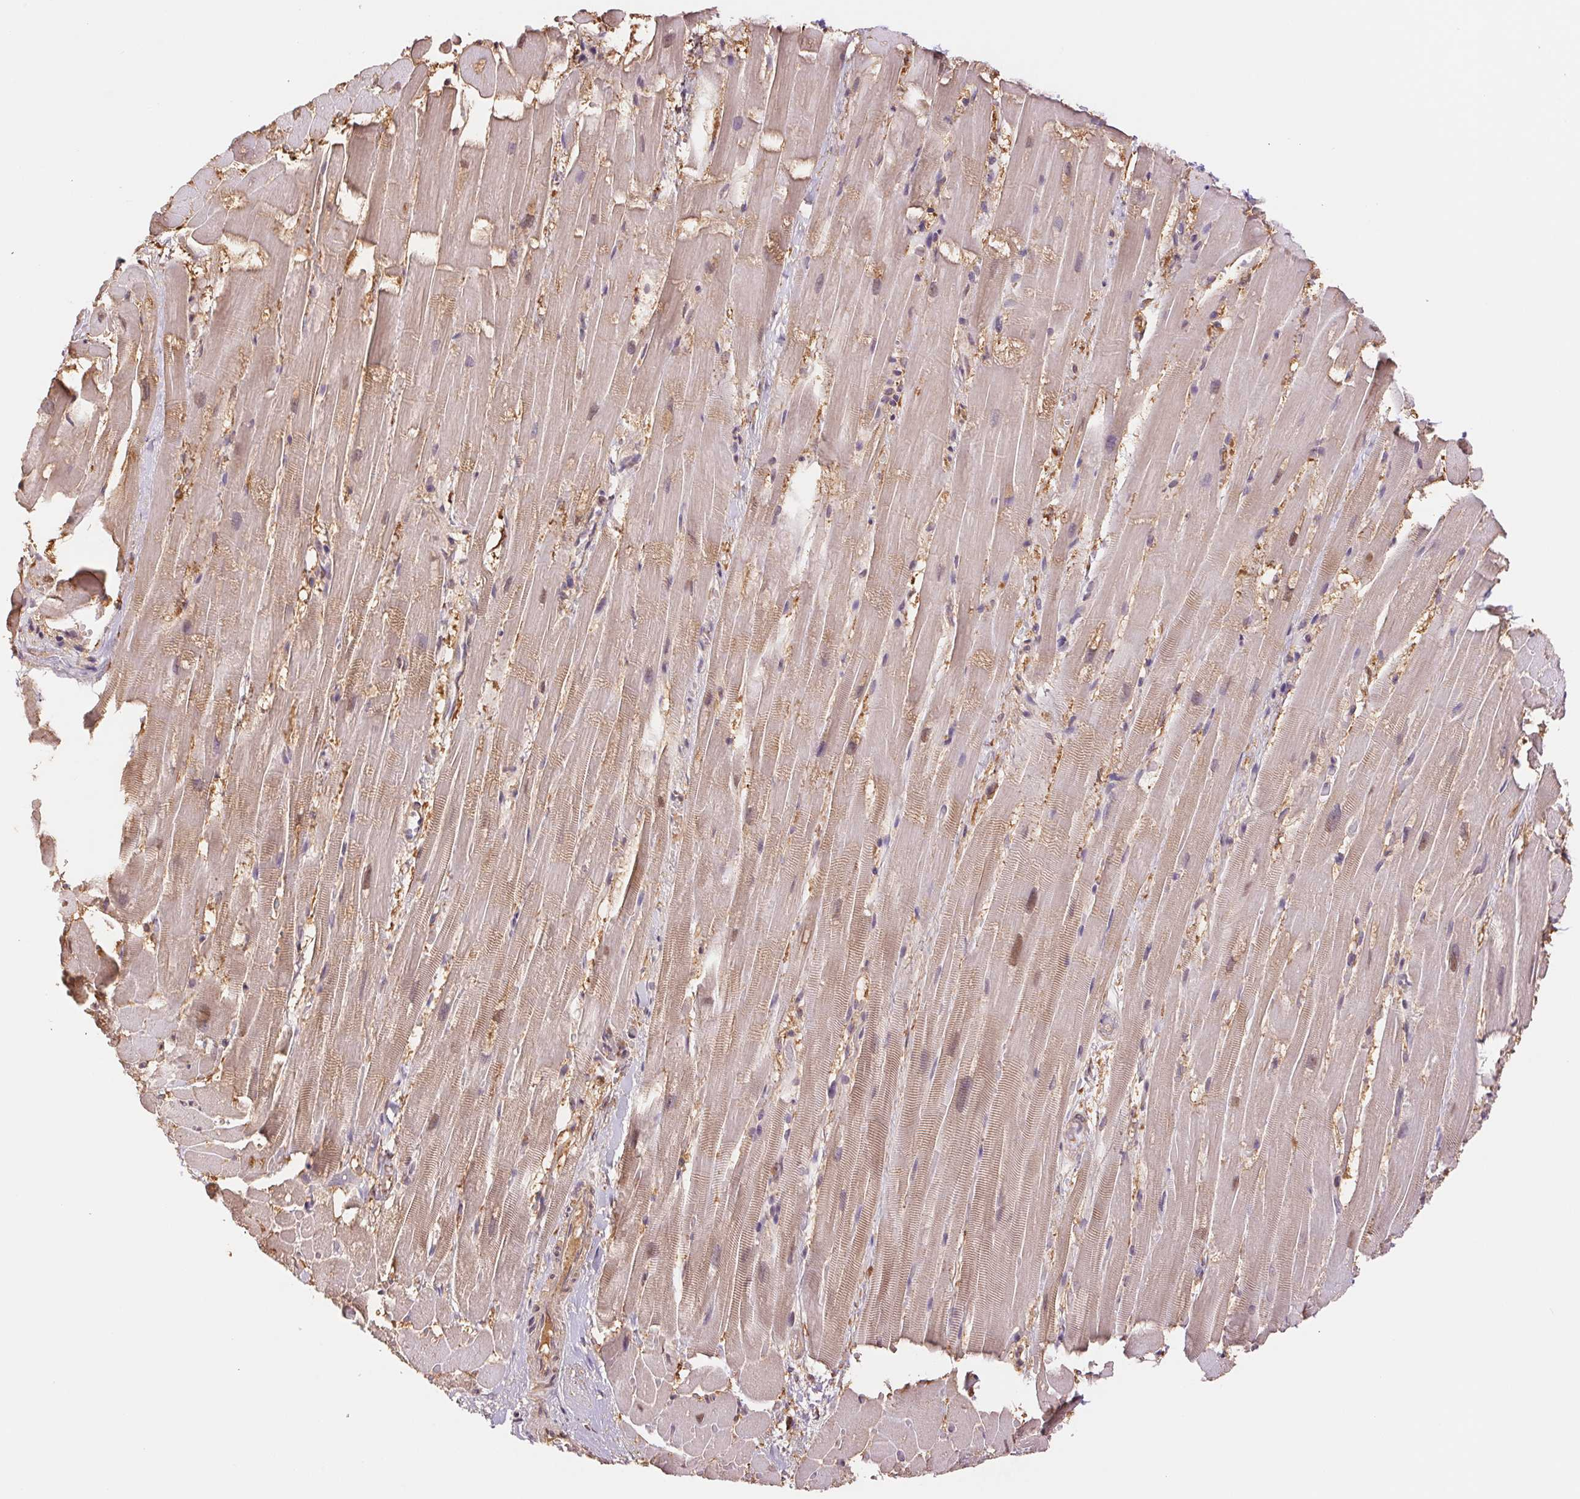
{"staining": {"intensity": "weak", "quantity": ">75%", "location": "cytoplasmic/membranous"}, "tissue": "heart muscle", "cell_type": "Cardiomyocytes", "image_type": "normal", "snomed": [{"axis": "morphology", "description": "Normal tissue, NOS"}, {"axis": "topography", "description": "Heart"}], "caption": "Protein analysis of benign heart muscle demonstrates weak cytoplasmic/membranous positivity in about >75% of cardiomyocytes. The staining was performed using DAB (3,3'-diaminobenzidine) to visualize the protein expression in brown, while the nuclei were stained in blue with hematoxylin (Magnification: 20x).", "gene": "CDC123", "patient": {"sex": "male", "age": 37}}